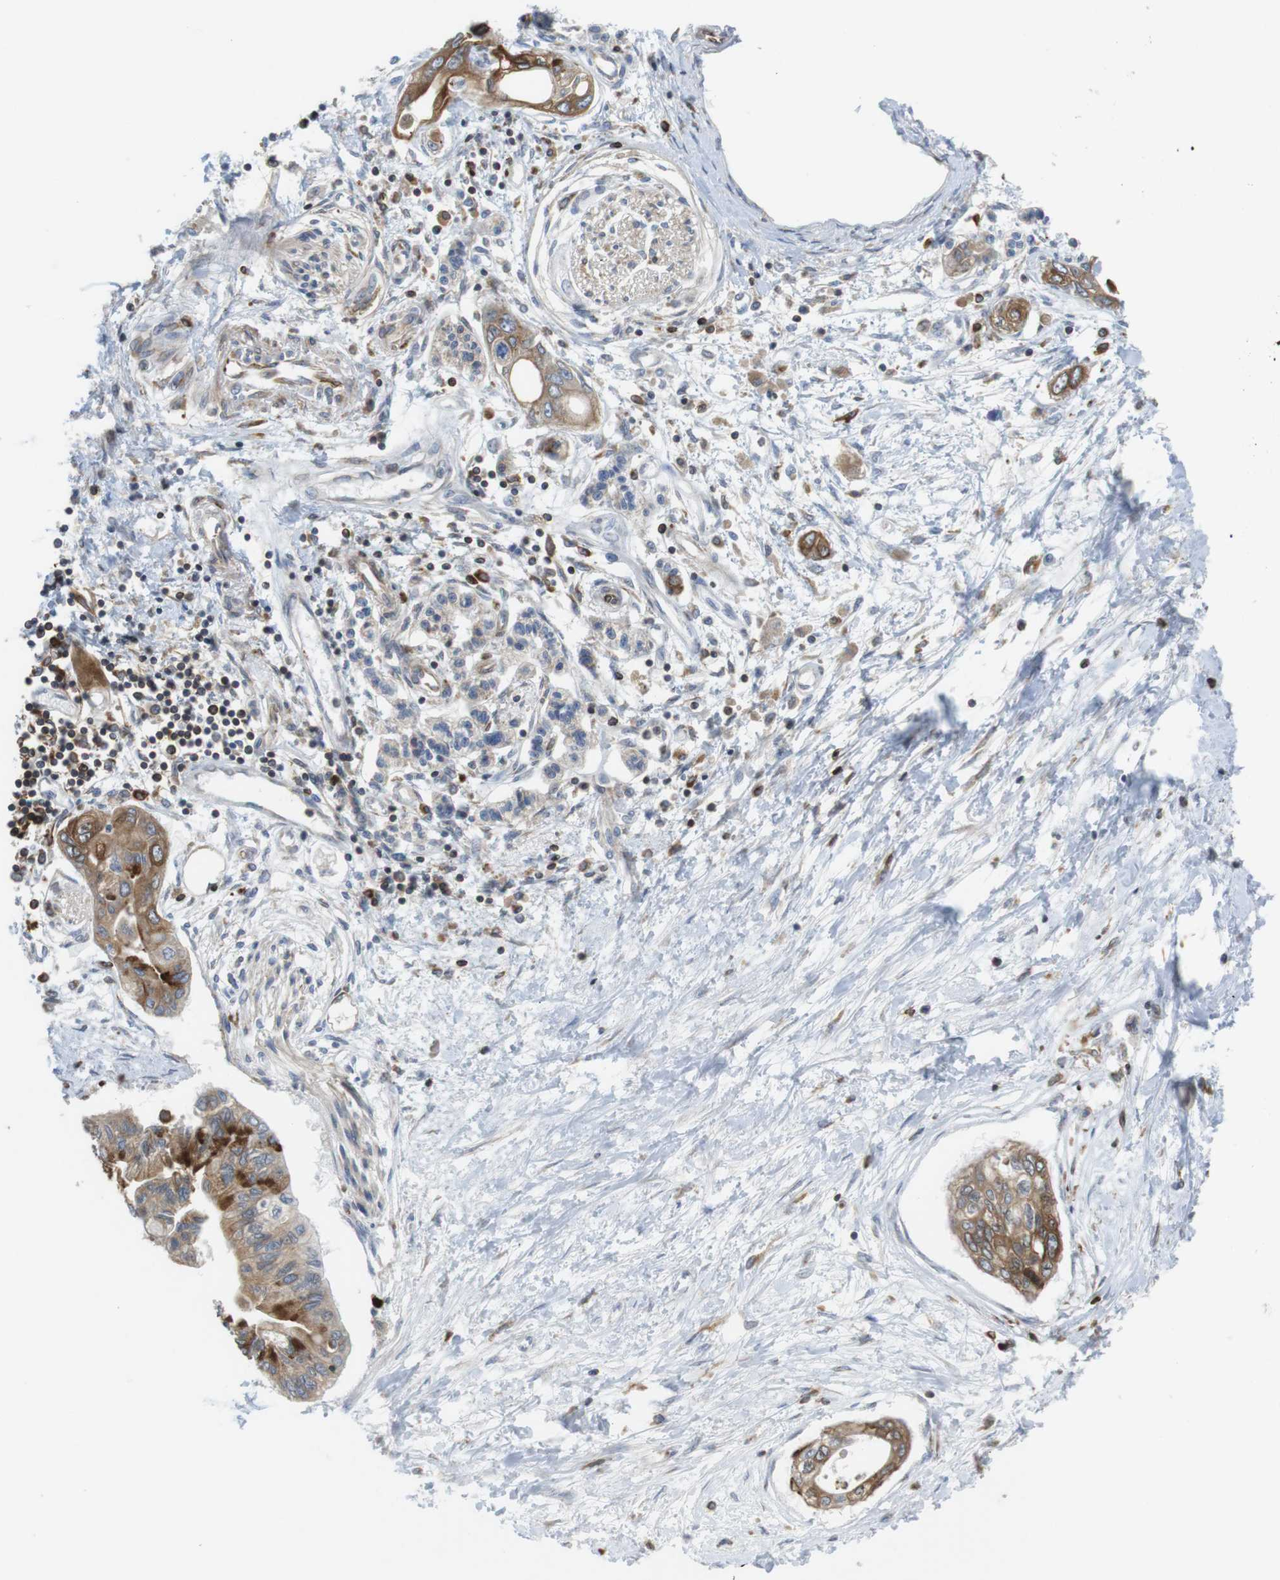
{"staining": {"intensity": "moderate", "quantity": ">75%", "location": "cytoplasmic/membranous"}, "tissue": "pancreatic cancer", "cell_type": "Tumor cells", "image_type": "cancer", "snomed": [{"axis": "morphology", "description": "Adenocarcinoma, NOS"}, {"axis": "topography", "description": "Pancreas"}], "caption": "DAB (3,3'-diaminobenzidine) immunohistochemical staining of human adenocarcinoma (pancreatic) shows moderate cytoplasmic/membranous protein staining in approximately >75% of tumor cells.", "gene": "ARL6IP5", "patient": {"sex": "female", "age": 77}}